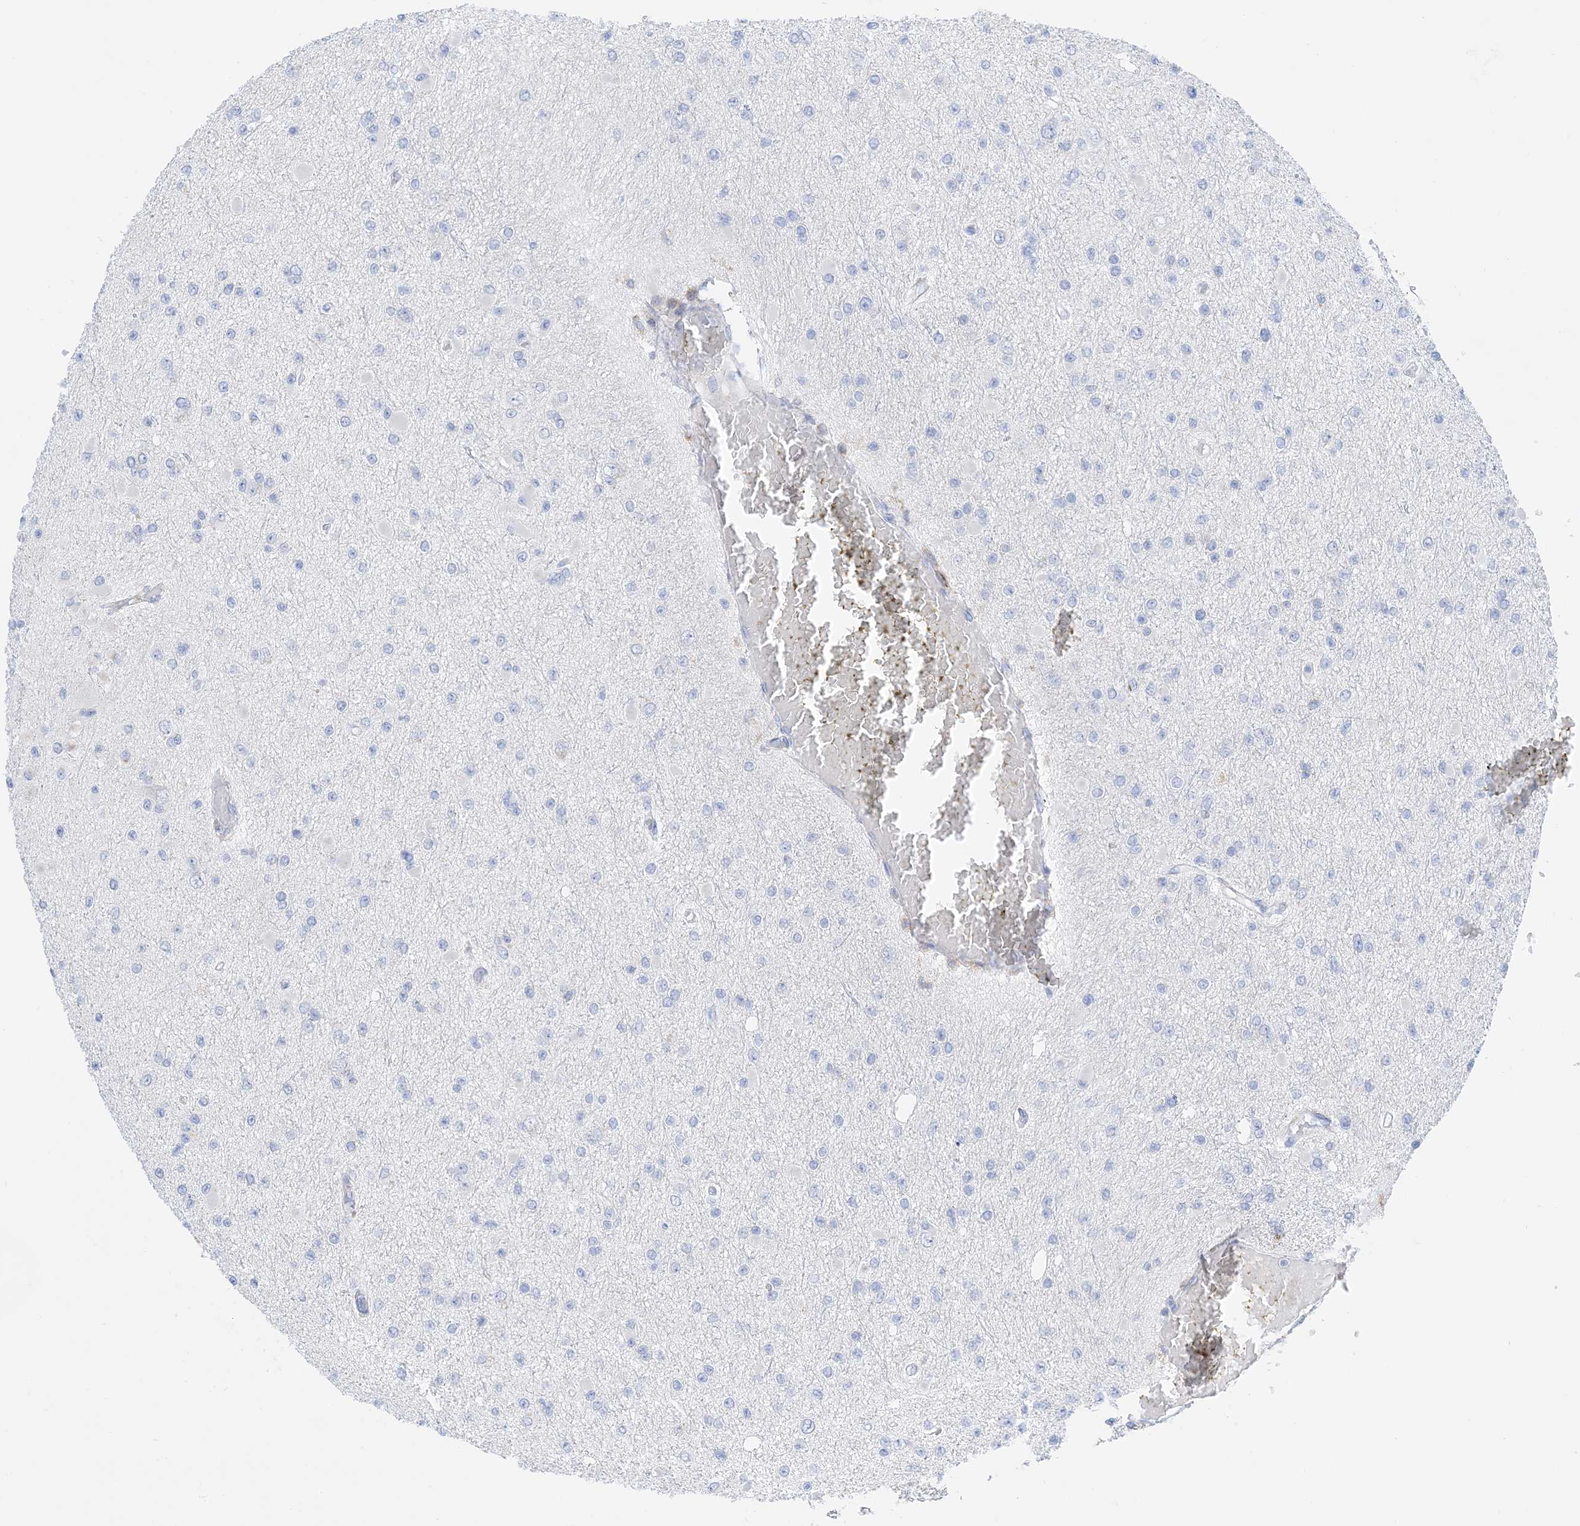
{"staining": {"intensity": "negative", "quantity": "none", "location": "none"}, "tissue": "glioma", "cell_type": "Tumor cells", "image_type": "cancer", "snomed": [{"axis": "morphology", "description": "Glioma, malignant, Low grade"}, {"axis": "topography", "description": "Brain"}], "caption": "An immunohistochemistry photomicrograph of glioma is shown. There is no staining in tumor cells of glioma.", "gene": "DPH3", "patient": {"sex": "female", "age": 22}}